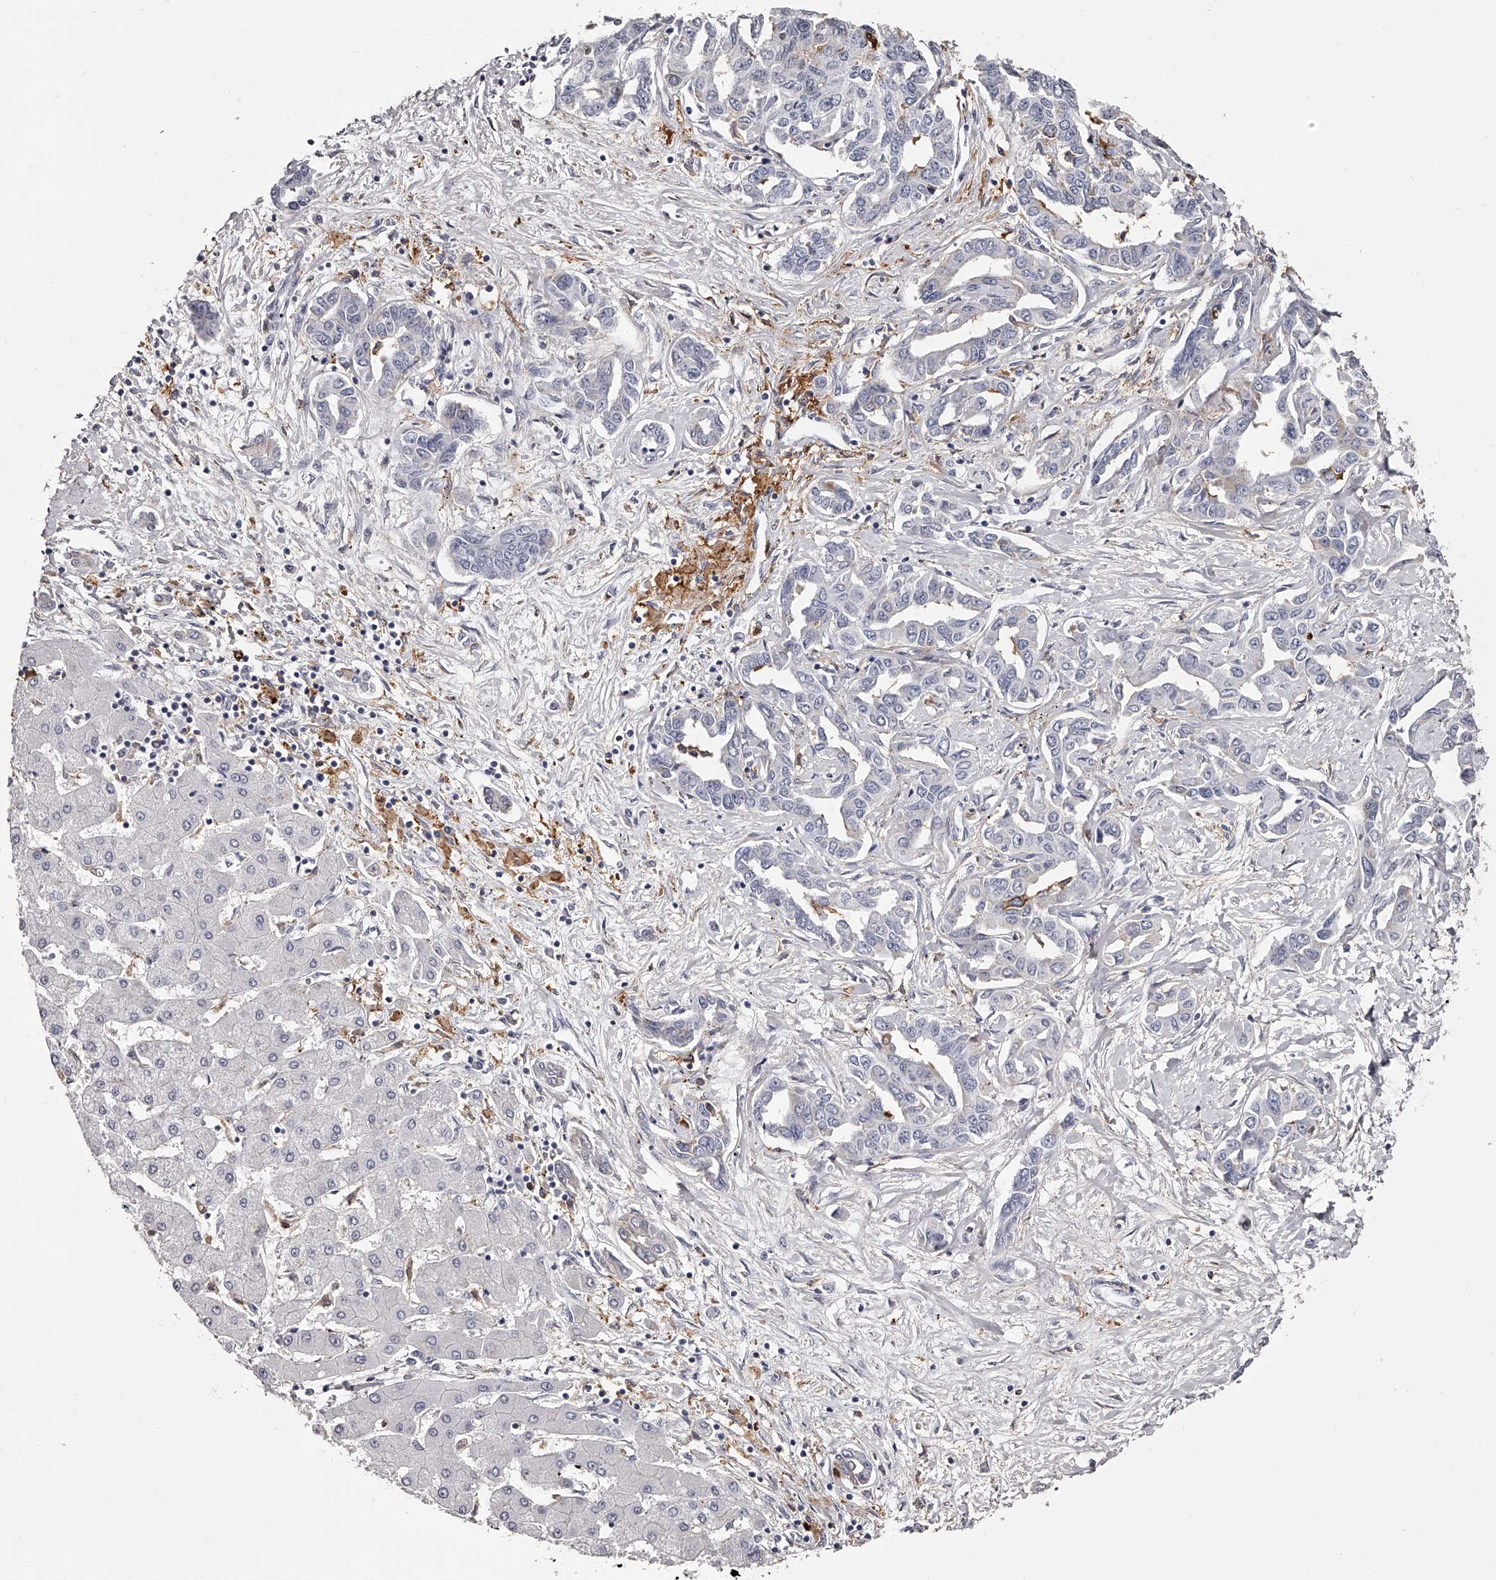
{"staining": {"intensity": "negative", "quantity": "none", "location": "none"}, "tissue": "liver cancer", "cell_type": "Tumor cells", "image_type": "cancer", "snomed": [{"axis": "morphology", "description": "Cholangiocarcinoma"}, {"axis": "topography", "description": "Liver"}], "caption": "This is an IHC image of human liver cancer. There is no positivity in tumor cells.", "gene": "PACSIN1", "patient": {"sex": "male", "age": 59}}